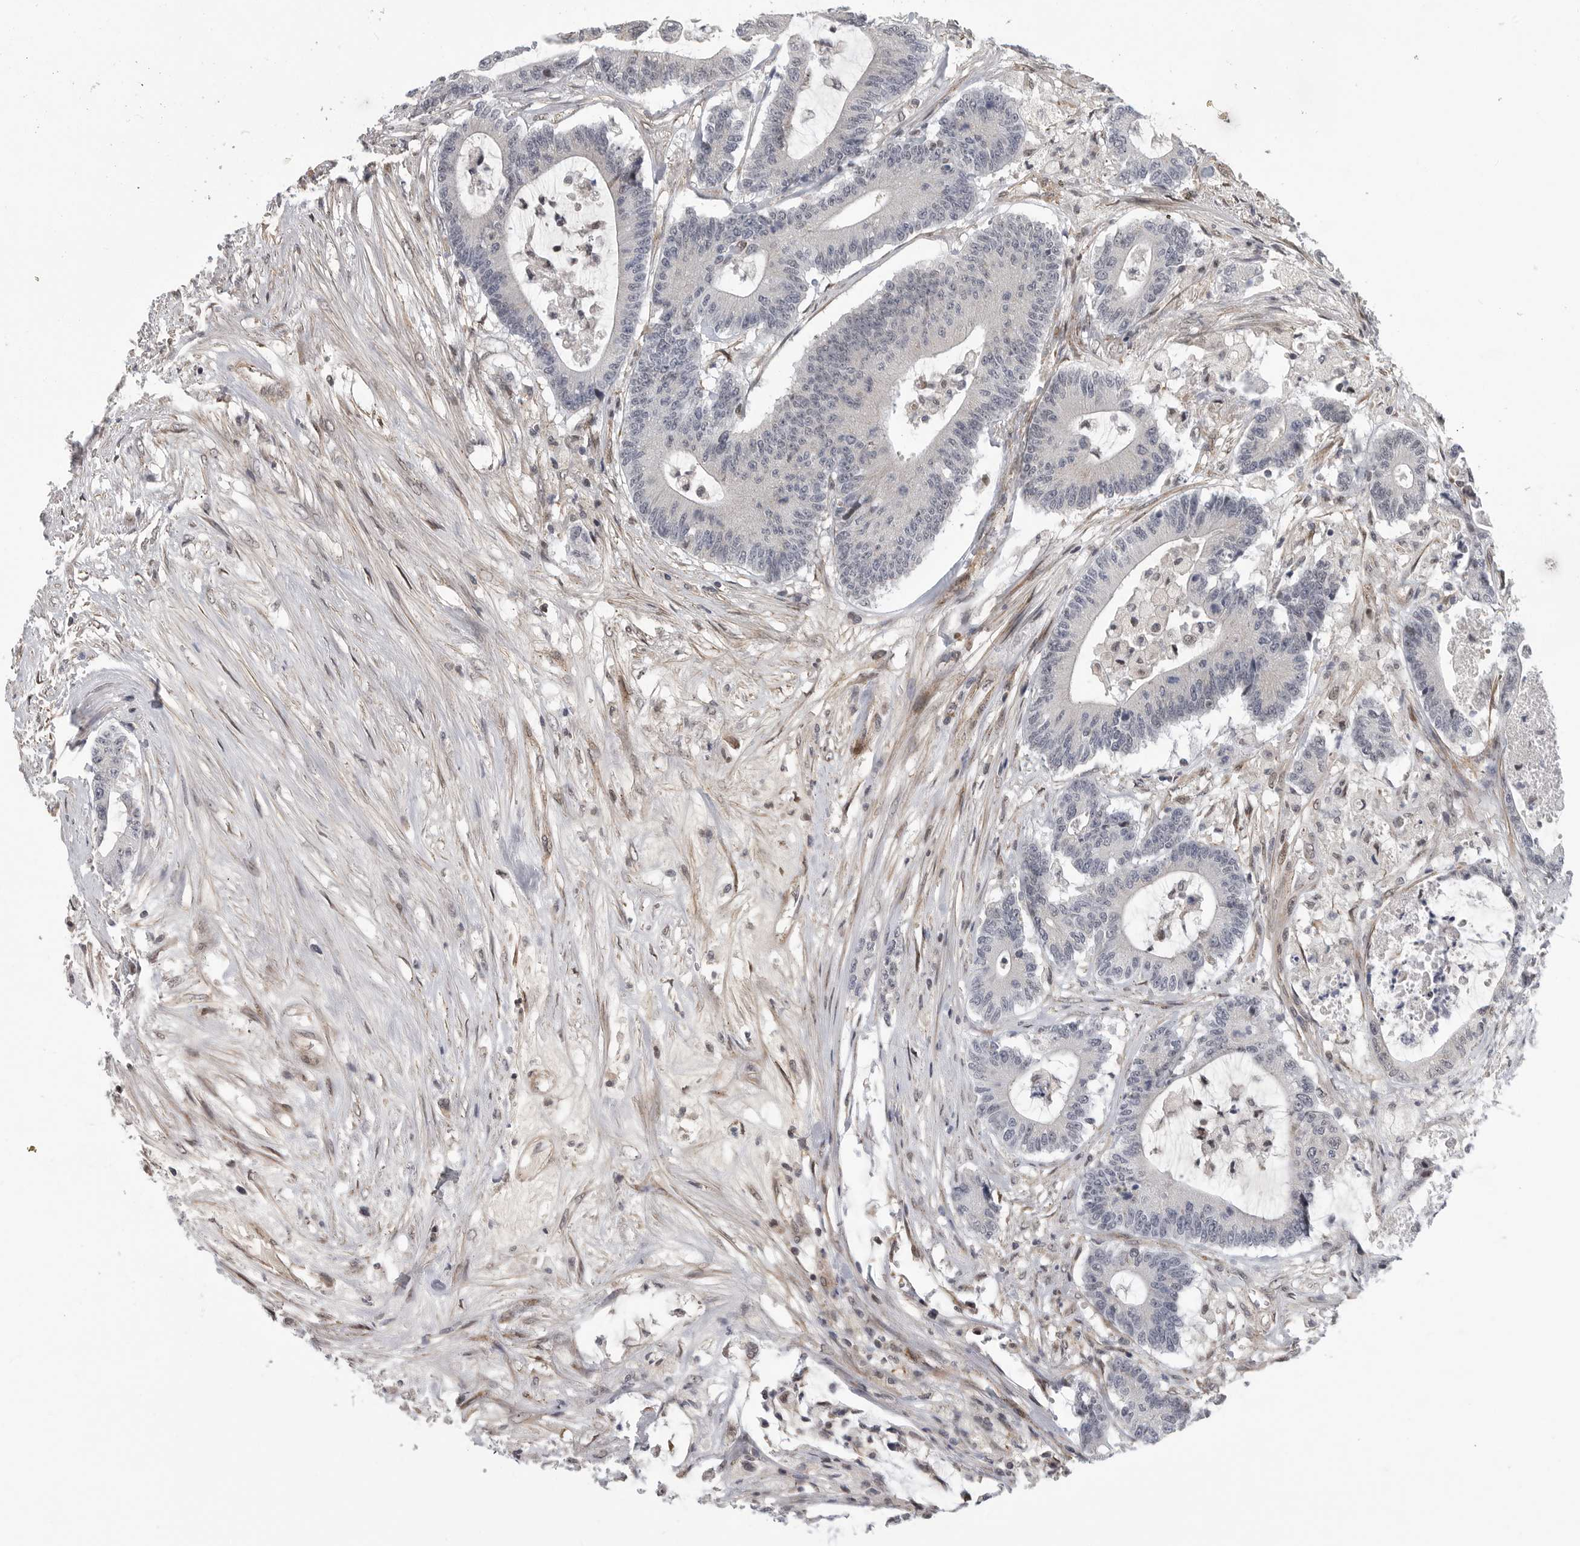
{"staining": {"intensity": "negative", "quantity": "none", "location": "none"}, "tissue": "colorectal cancer", "cell_type": "Tumor cells", "image_type": "cancer", "snomed": [{"axis": "morphology", "description": "Adenocarcinoma, NOS"}, {"axis": "topography", "description": "Colon"}], "caption": "Colorectal cancer (adenocarcinoma) was stained to show a protein in brown. There is no significant staining in tumor cells.", "gene": "TMPRSS11F", "patient": {"sex": "female", "age": 84}}